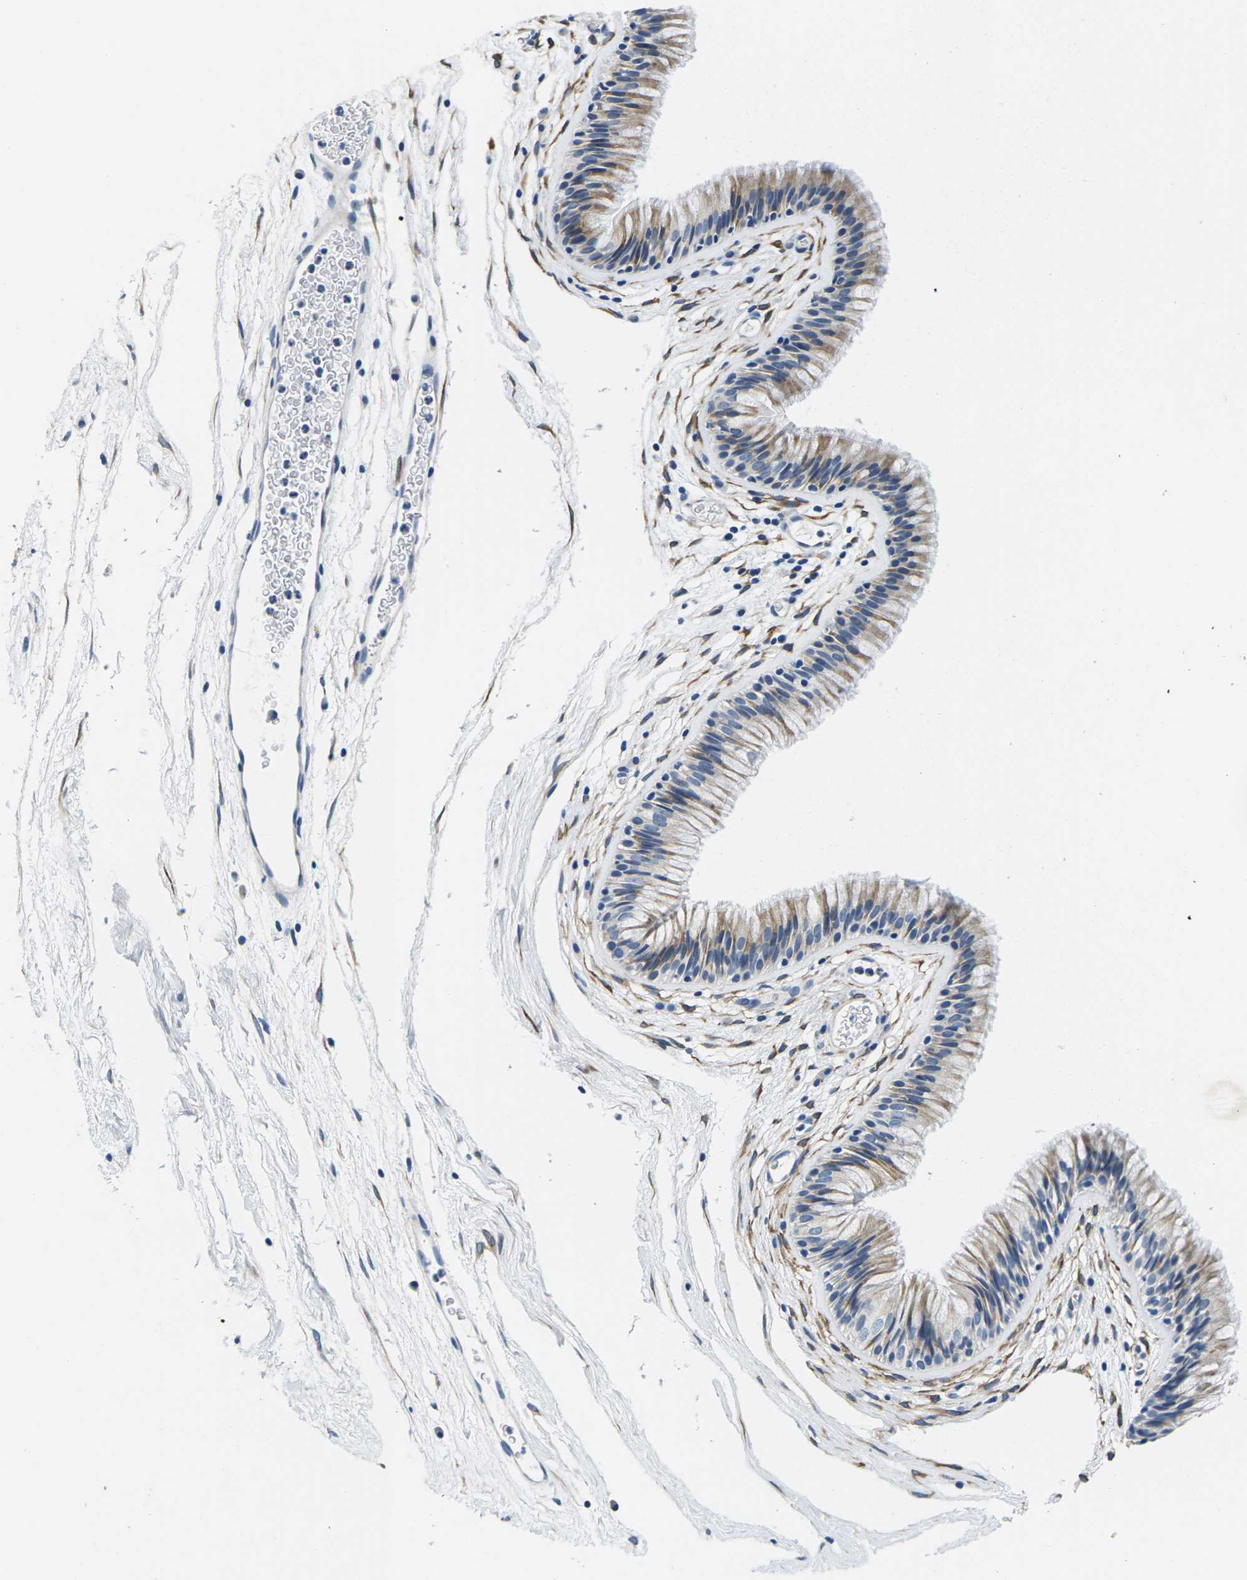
{"staining": {"intensity": "moderate", "quantity": "<25%", "location": "cytoplasmic/membranous"}, "tissue": "nasopharynx", "cell_type": "Respiratory epithelial cells", "image_type": "normal", "snomed": [{"axis": "morphology", "description": "Normal tissue, NOS"}, {"axis": "morphology", "description": "Inflammation, NOS"}, {"axis": "topography", "description": "Nasopharynx"}], "caption": "Respiratory epithelial cells demonstrate low levels of moderate cytoplasmic/membranous positivity in approximately <25% of cells in normal human nasopharynx.", "gene": "TSPAN2", "patient": {"sex": "male", "age": 48}}